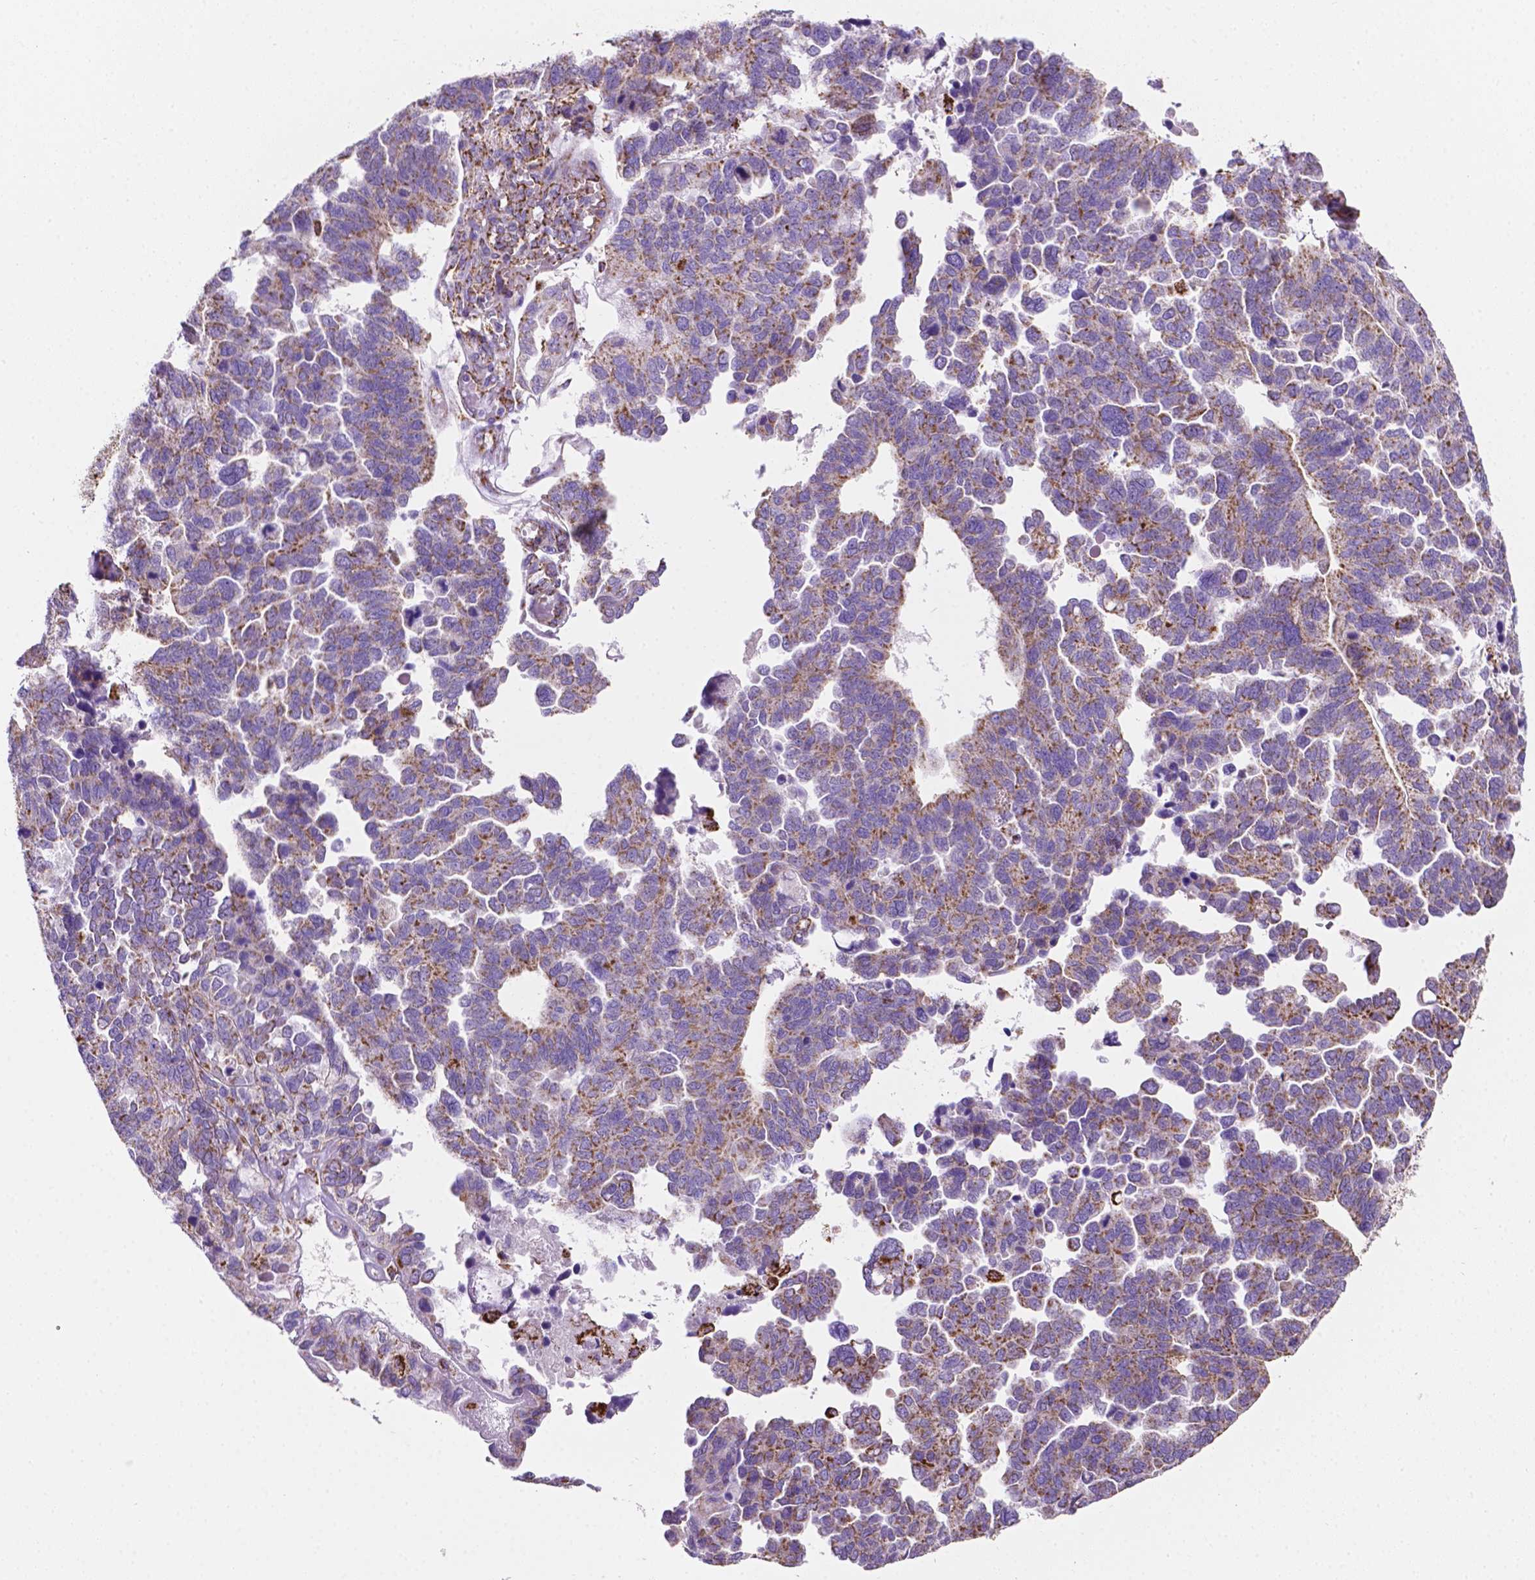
{"staining": {"intensity": "strong", "quantity": "25%-75%", "location": "cytoplasmic/membranous"}, "tissue": "ovarian cancer", "cell_type": "Tumor cells", "image_type": "cancer", "snomed": [{"axis": "morphology", "description": "Cystadenocarcinoma, serous, NOS"}, {"axis": "topography", "description": "Ovary"}], "caption": "A brown stain highlights strong cytoplasmic/membranous staining of a protein in human ovarian cancer (serous cystadenocarcinoma) tumor cells. The protein is stained brown, and the nuclei are stained in blue (DAB IHC with brightfield microscopy, high magnification).", "gene": "RMDN3", "patient": {"sex": "female", "age": 64}}